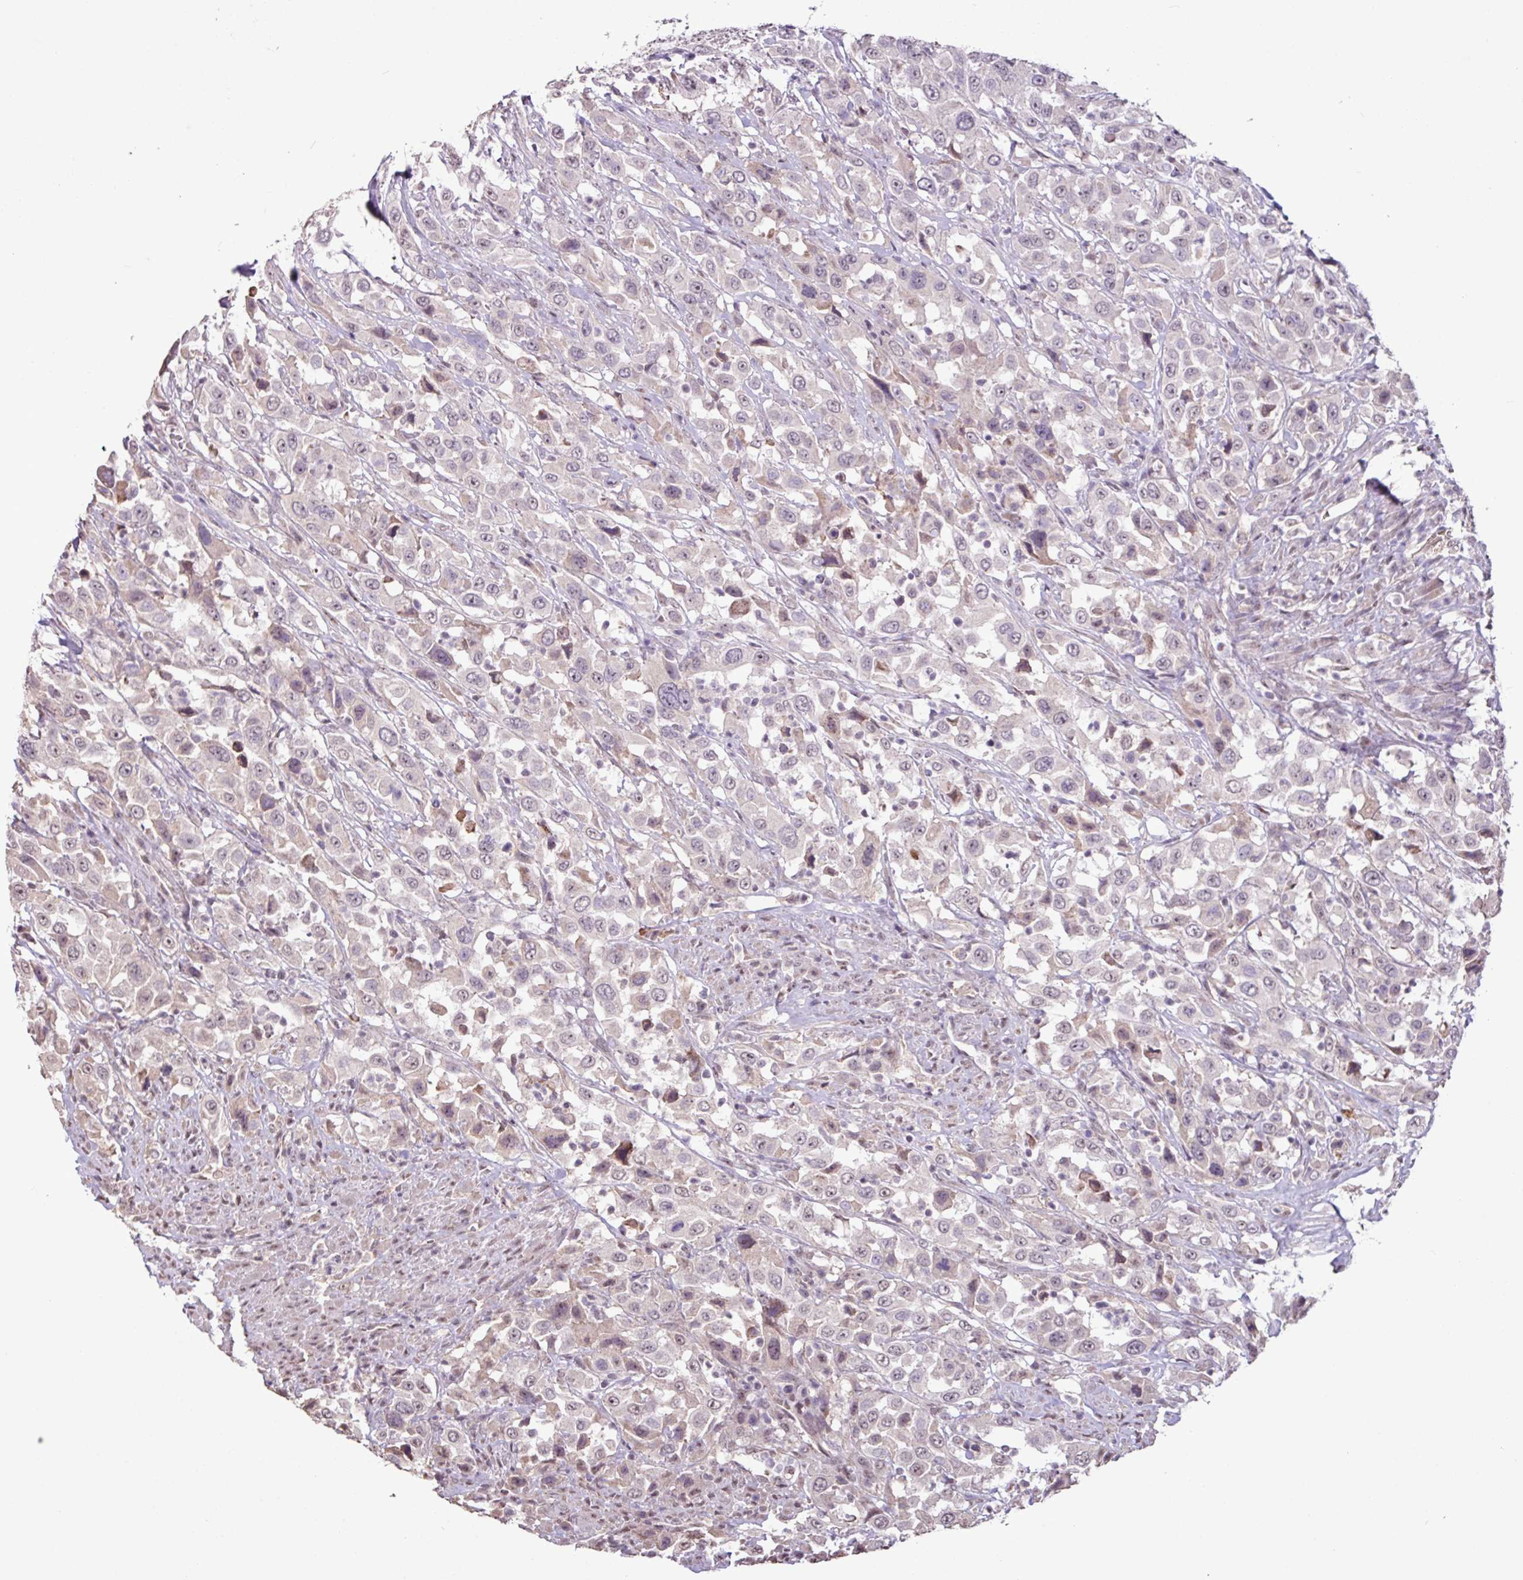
{"staining": {"intensity": "negative", "quantity": "none", "location": "none"}, "tissue": "urothelial cancer", "cell_type": "Tumor cells", "image_type": "cancer", "snomed": [{"axis": "morphology", "description": "Urothelial carcinoma, High grade"}, {"axis": "topography", "description": "Urinary bladder"}], "caption": "DAB immunohistochemical staining of human urothelial carcinoma (high-grade) displays no significant expression in tumor cells.", "gene": "L3MBTL3", "patient": {"sex": "male", "age": 61}}